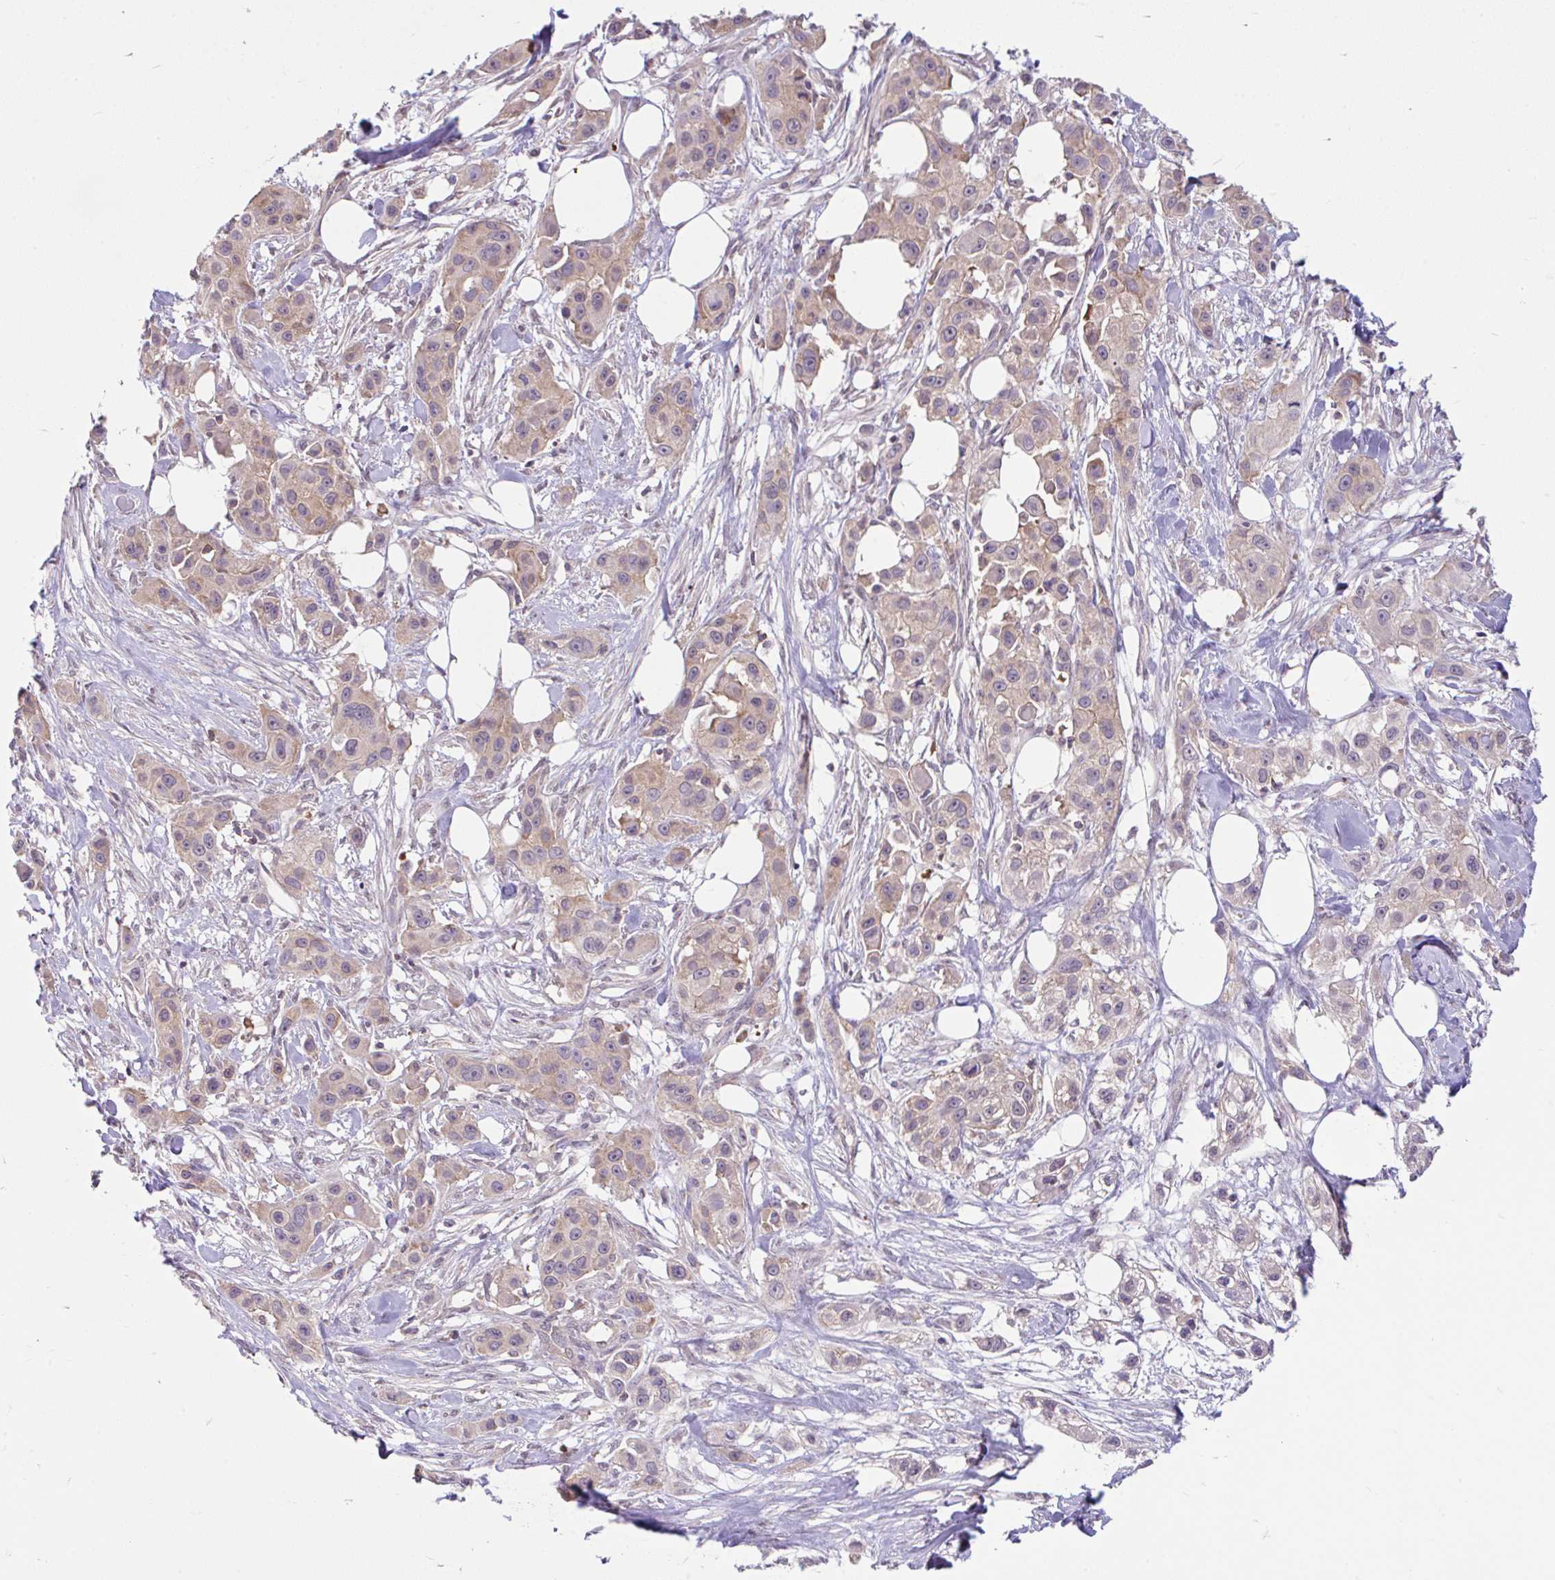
{"staining": {"intensity": "weak", "quantity": "25%-75%", "location": "cytoplasmic/membranous"}, "tissue": "skin cancer", "cell_type": "Tumor cells", "image_type": "cancer", "snomed": [{"axis": "morphology", "description": "Squamous cell carcinoma, NOS"}, {"axis": "topography", "description": "Skin"}], "caption": "Human skin cancer stained with a brown dye displays weak cytoplasmic/membranous positive expression in approximately 25%-75% of tumor cells.", "gene": "RALBP1", "patient": {"sex": "male", "age": 63}}